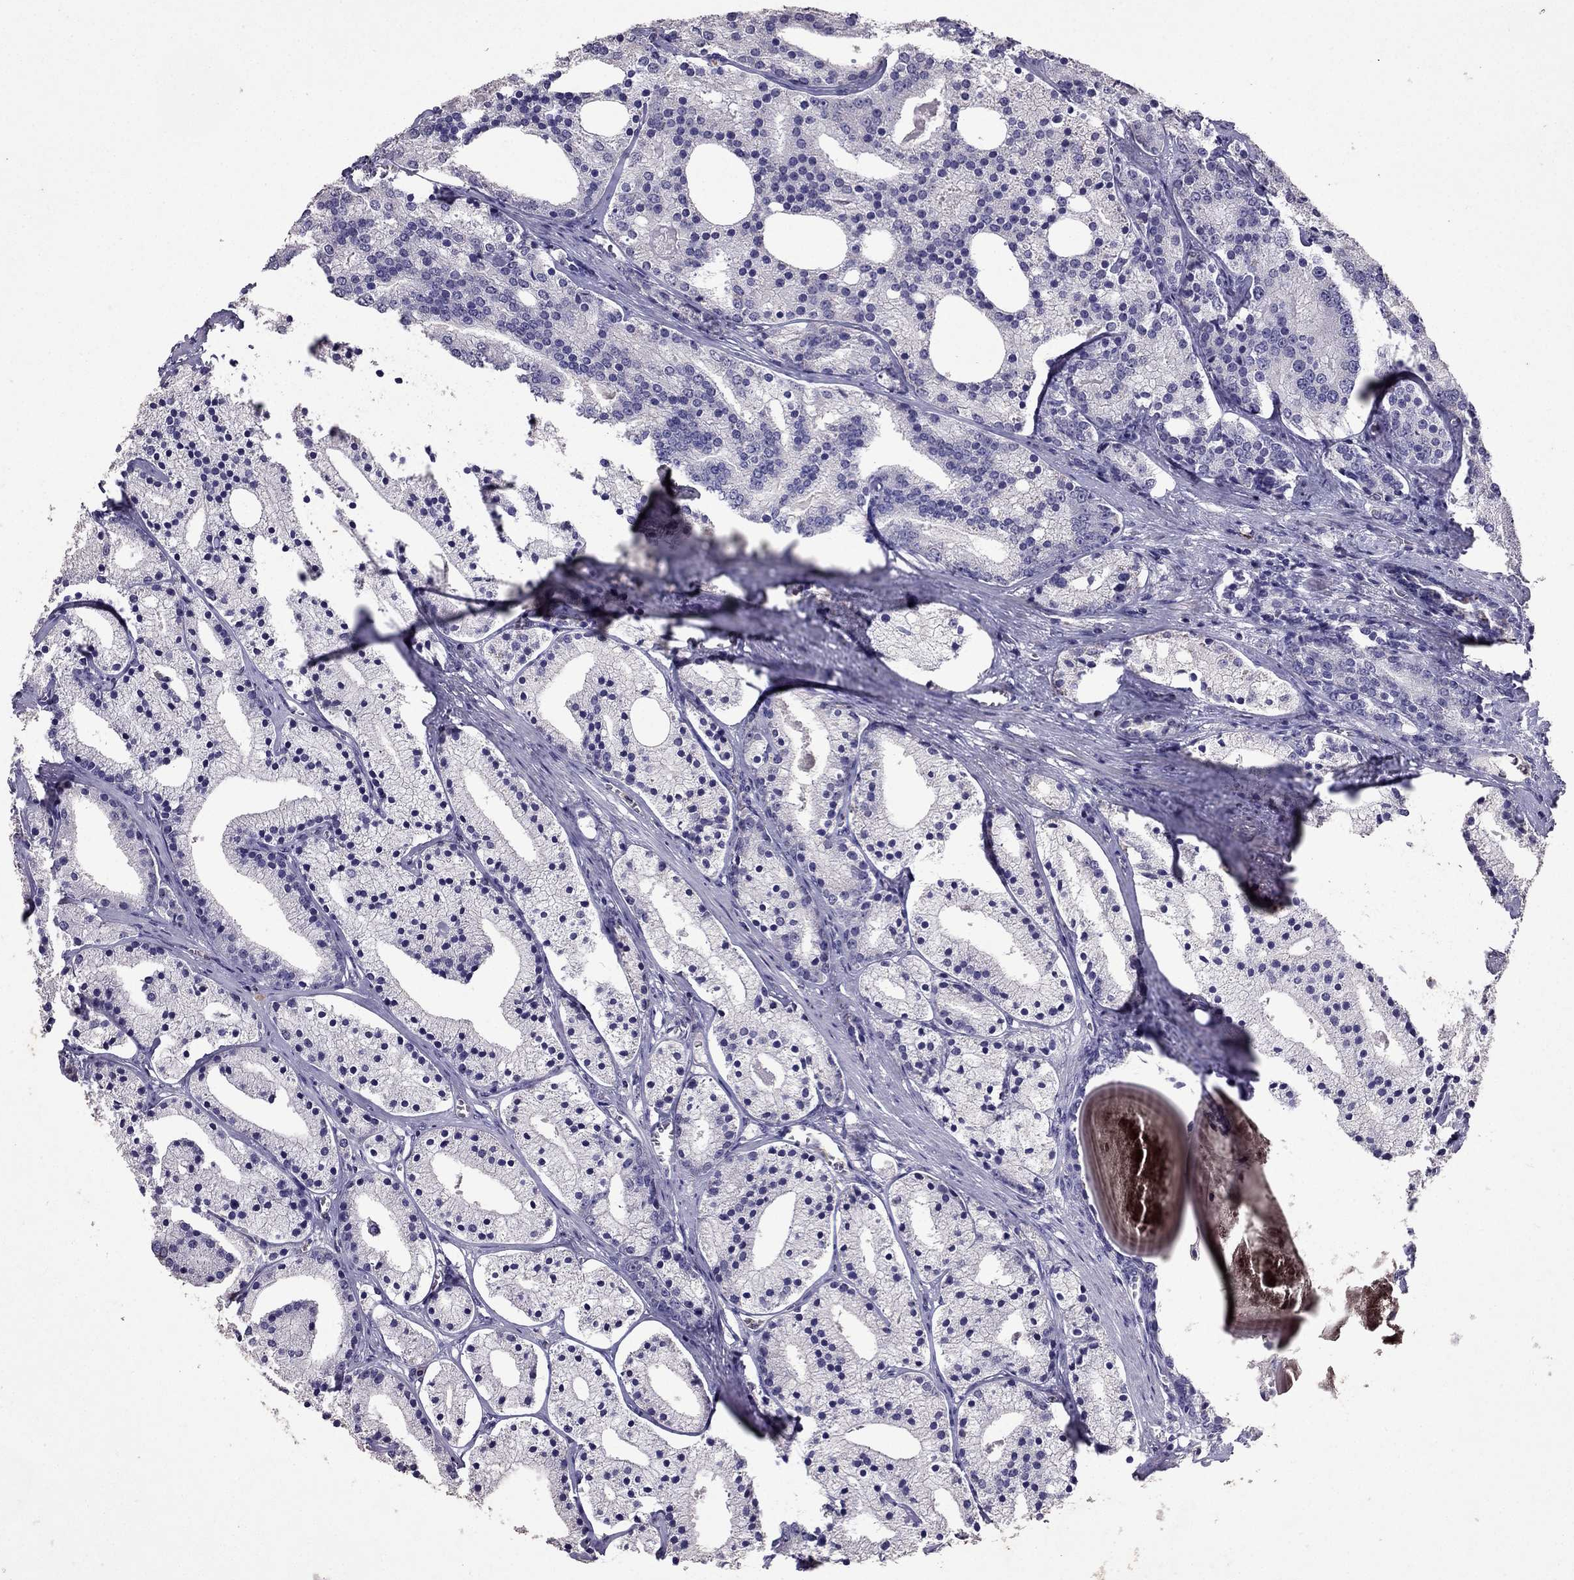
{"staining": {"intensity": "negative", "quantity": "none", "location": "none"}, "tissue": "prostate cancer", "cell_type": "Tumor cells", "image_type": "cancer", "snomed": [{"axis": "morphology", "description": "Adenocarcinoma, NOS"}, {"axis": "topography", "description": "Prostate"}], "caption": "IHC histopathology image of adenocarcinoma (prostate) stained for a protein (brown), which displays no staining in tumor cells. (Immunohistochemistry, brightfield microscopy, high magnification).", "gene": "RFLNB", "patient": {"sex": "male", "age": 69}}